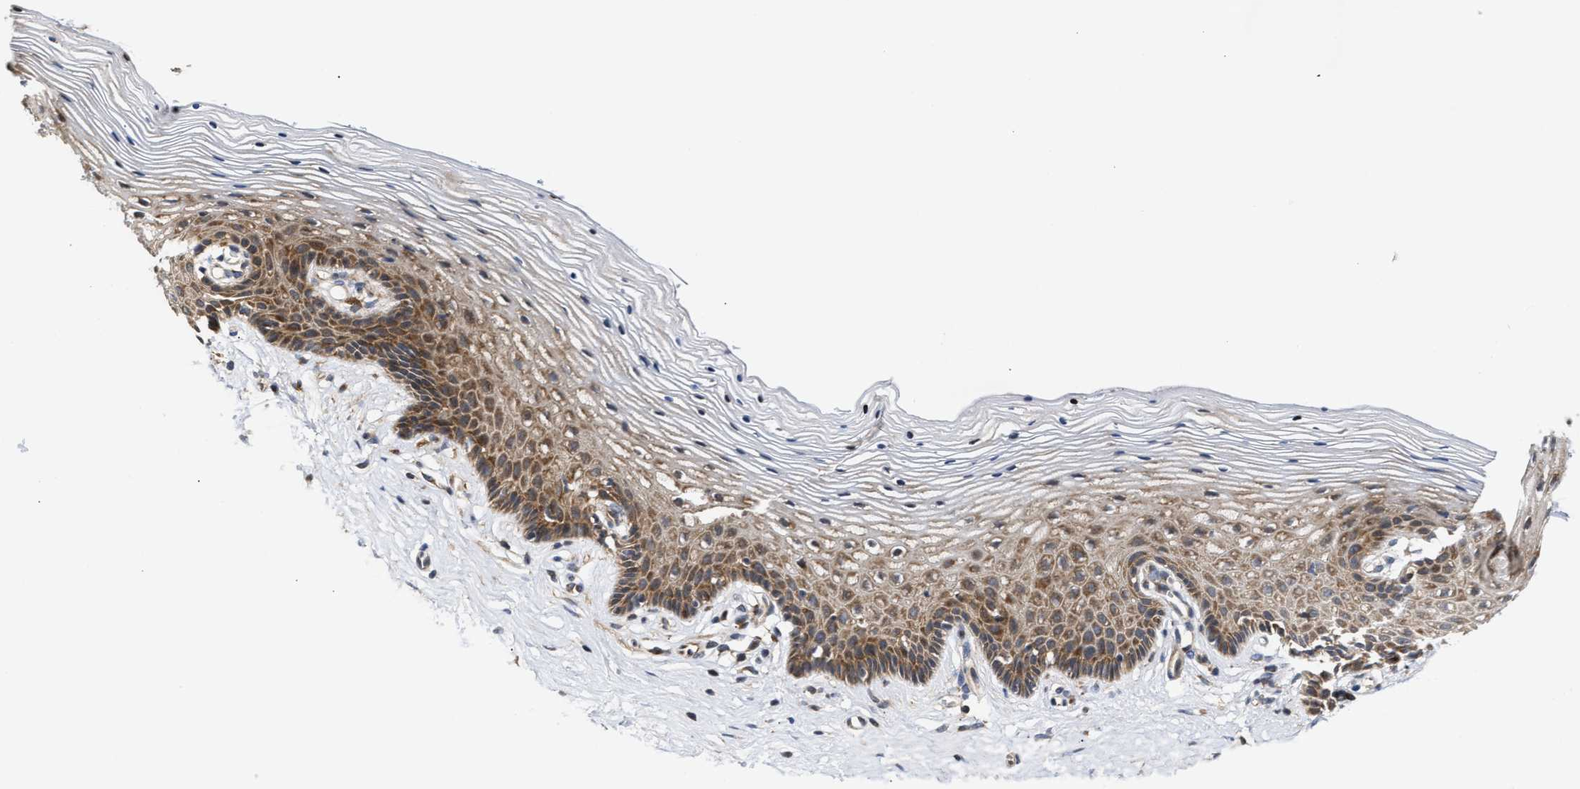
{"staining": {"intensity": "moderate", "quantity": "25%-75%", "location": "cytoplasmic/membranous"}, "tissue": "vagina", "cell_type": "Squamous epithelial cells", "image_type": "normal", "snomed": [{"axis": "morphology", "description": "Normal tissue, NOS"}, {"axis": "topography", "description": "Vagina"}], "caption": "Squamous epithelial cells reveal moderate cytoplasmic/membranous expression in approximately 25%-75% of cells in normal vagina.", "gene": "CLIP2", "patient": {"sex": "female", "age": 32}}